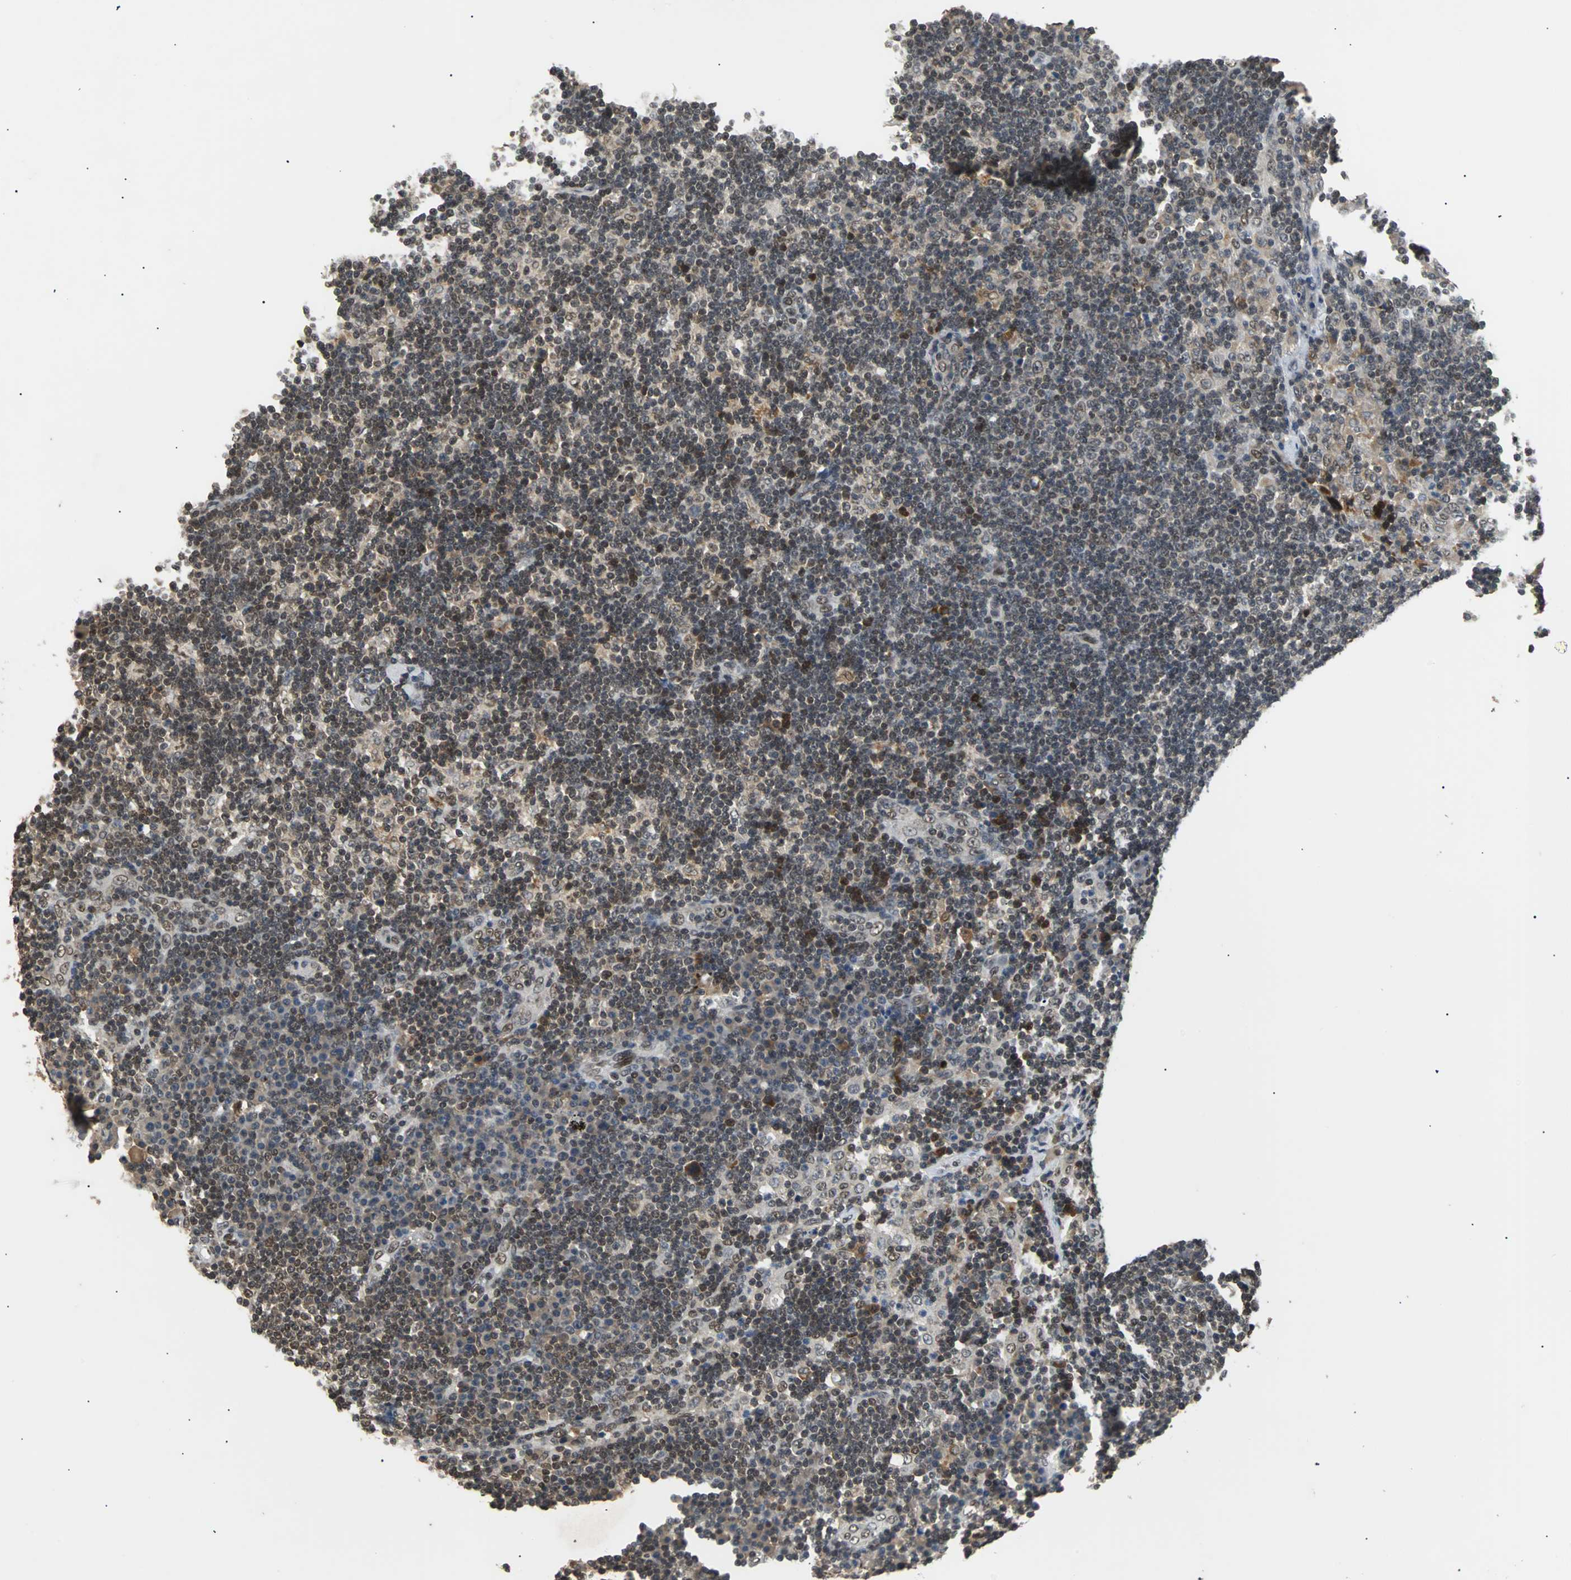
{"staining": {"intensity": "moderate", "quantity": ">75%", "location": "cytoplasmic/membranous,nuclear"}, "tissue": "lymph node", "cell_type": "Germinal center cells", "image_type": "normal", "snomed": [{"axis": "morphology", "description": "Normal tissue, NOS"}, {"axis": "morphology", "description": "Squamous cell carcinoma, metastatic, NOS"}, {"axis": "topography", "description": "Lymph node"}], "caption": "Protein staining of benign lymph node reveals moderate cytoplasmic/membranous,nuclear positivity in about >75% of germinal center cells. (DAB (3,3'-diaminobenzidine) IHC with brightfield microscopy, high magnification).", "gene": "PHC1", "patient": {"sex": "female", "age": 53}}